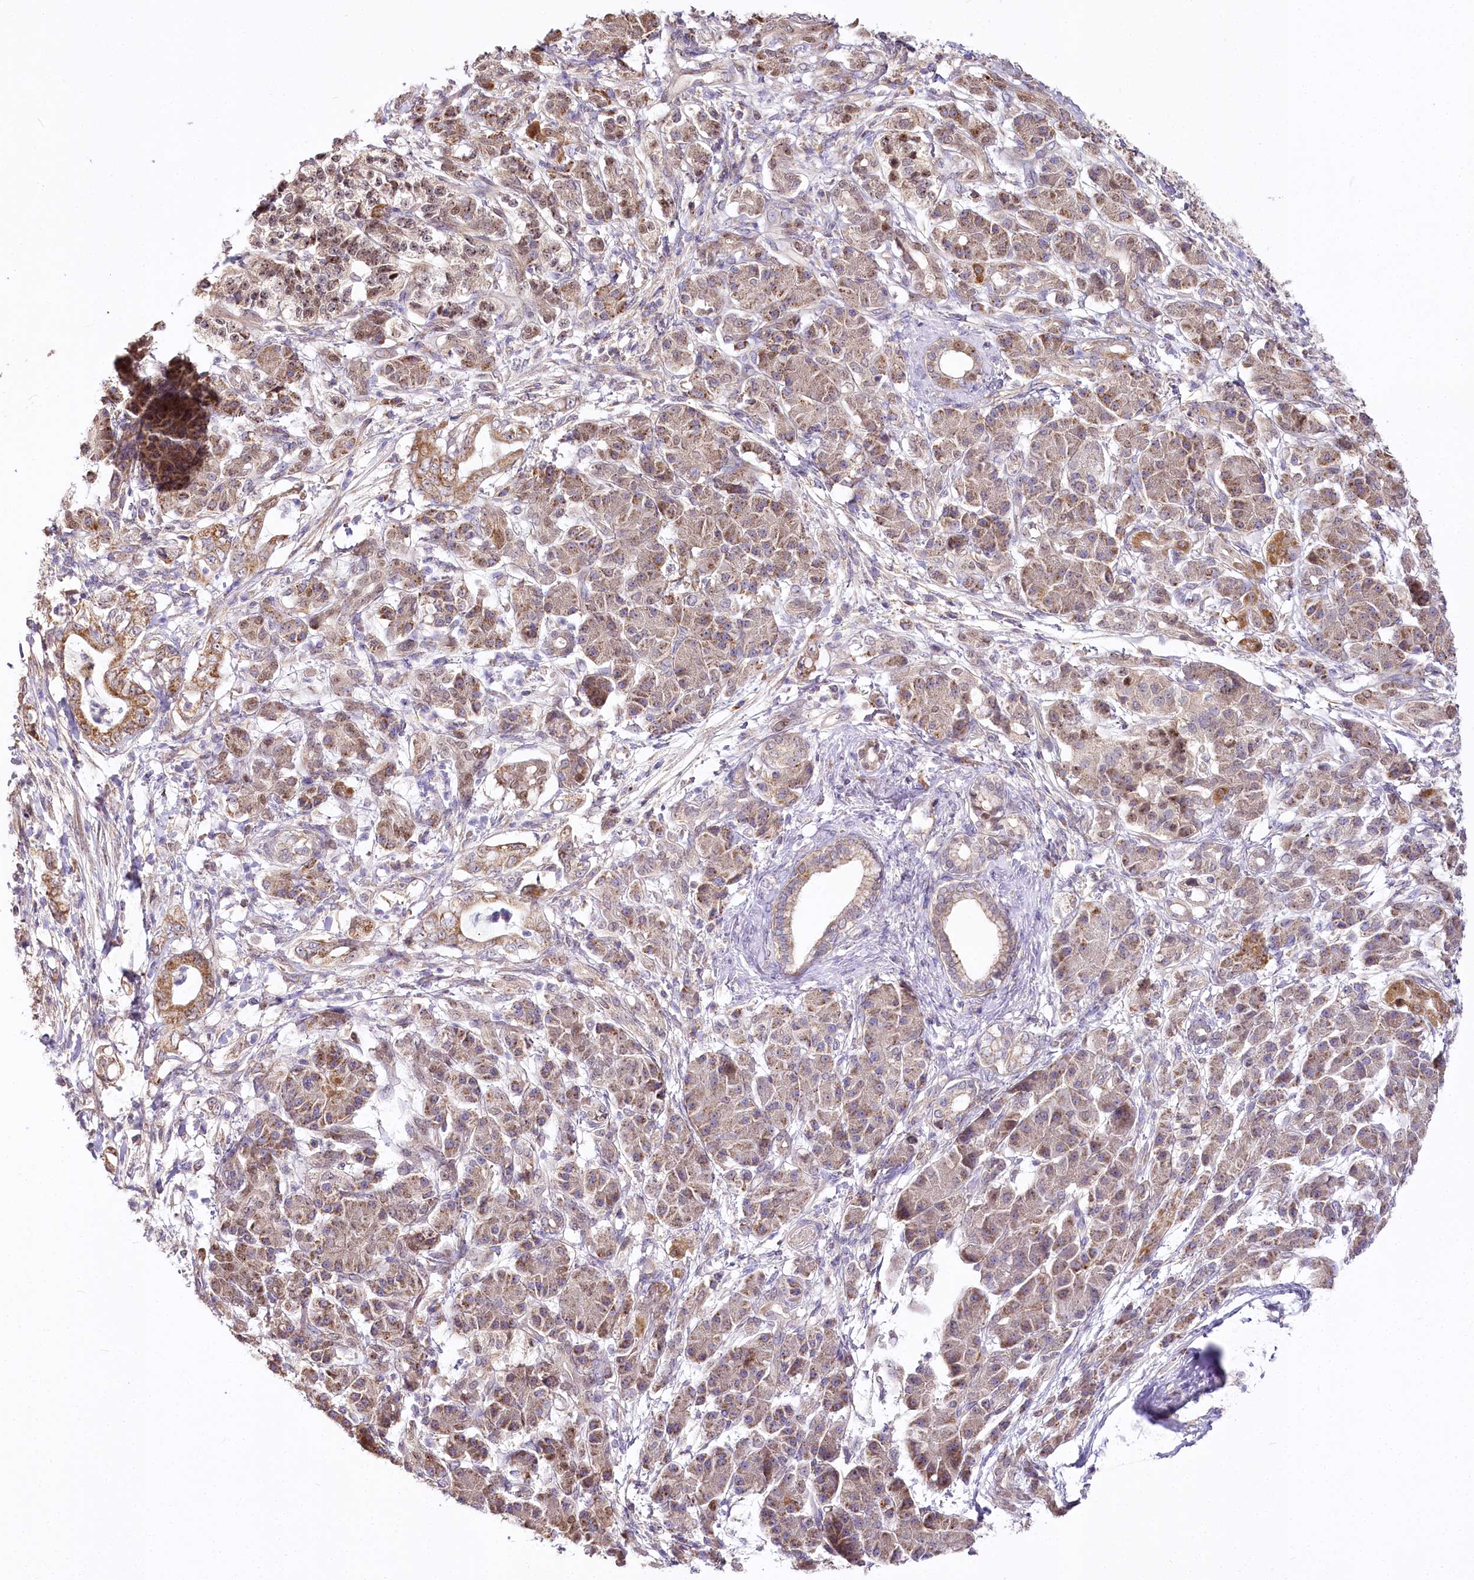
{"staining": {"intensity": "moderate", "quantity": ">75%", "location": "cytoplasmic/membranous"}, "tissue": "pancreatic cancer", "cell_type": "Tumor cells", "image_type": "cancer", "snomed": [{"axis": "morphology", "description": "Adenocarcinoma, NOS"}, {"axis": "topography", "description": "Pancreas"}], "caption": "Brown immunohistochemical staining in pancreatic cancer displays moderate cytoplasmic/membranous positivity in about >75% of tumor cells. The staining was performed using DAB (3,3'-diaminobenzidine) to visualize the protein expression in brown, while the nuclei were stained in blue with hematoxylin (Magnification: 20x).", "gene": "ZNF226", "patient": {"sex": "female", "age": 55}}